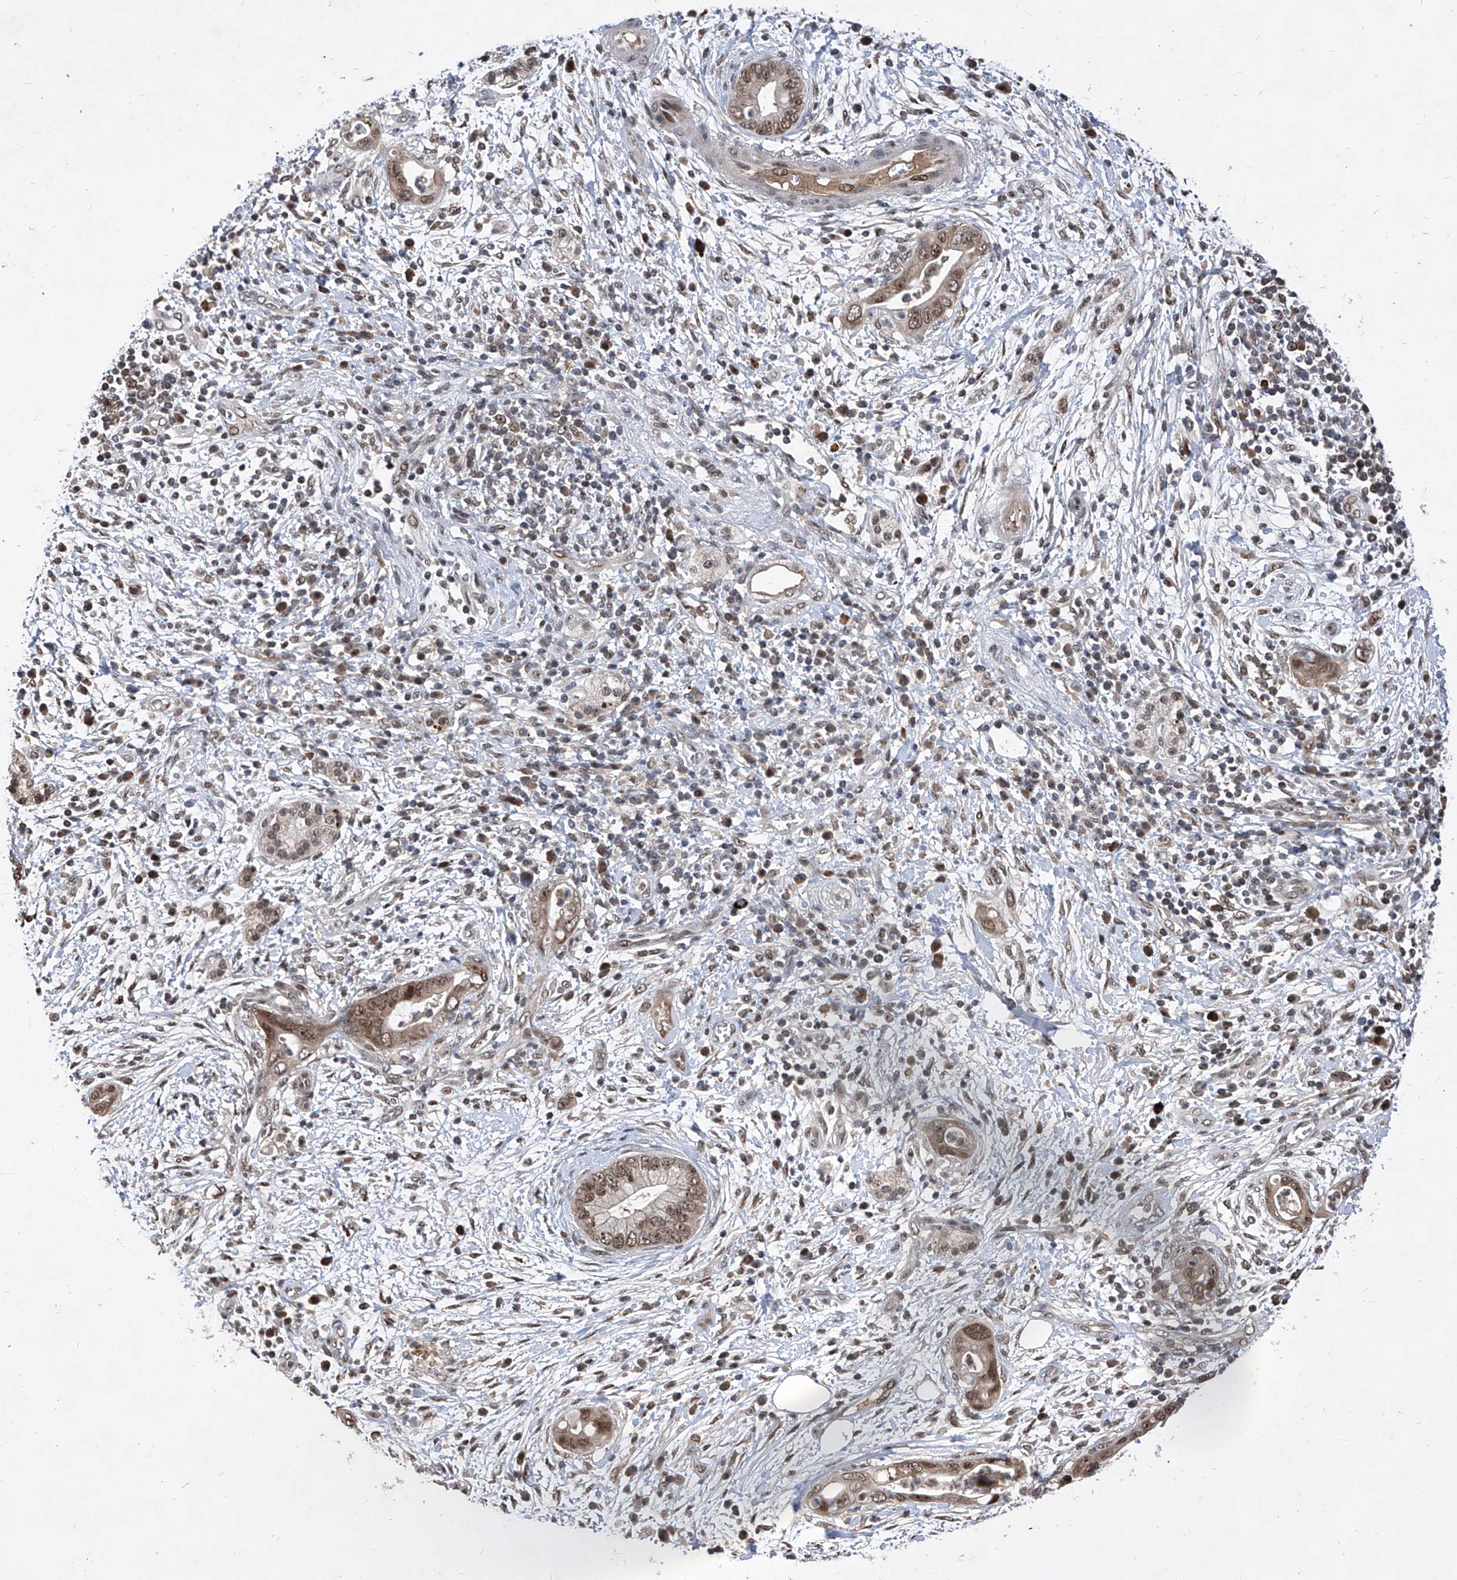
{"staining": {"intensity": "moderate", "quantity": ">75%", "location": "cytoplasmic/membranous,nuclear"}, "tissue": "pancreatic cancer", "cell_type": "Tumor cells", "image_type": "cancer", "snomed": [{"axis": "morphology", "description": "Adenocarcinoma, NOS"}, {"axis": "topography", "description": "Pancreas"}], "caption": "About >75% of tumor cells in human adenocarcinoma (pancreatic) display moderate cytoplasmic/membranous and nuclear protein expression as visualized by brown immunohistochemical staining.", "gene": "LGR4", "patient": {"sex": "male", "age": 75}}